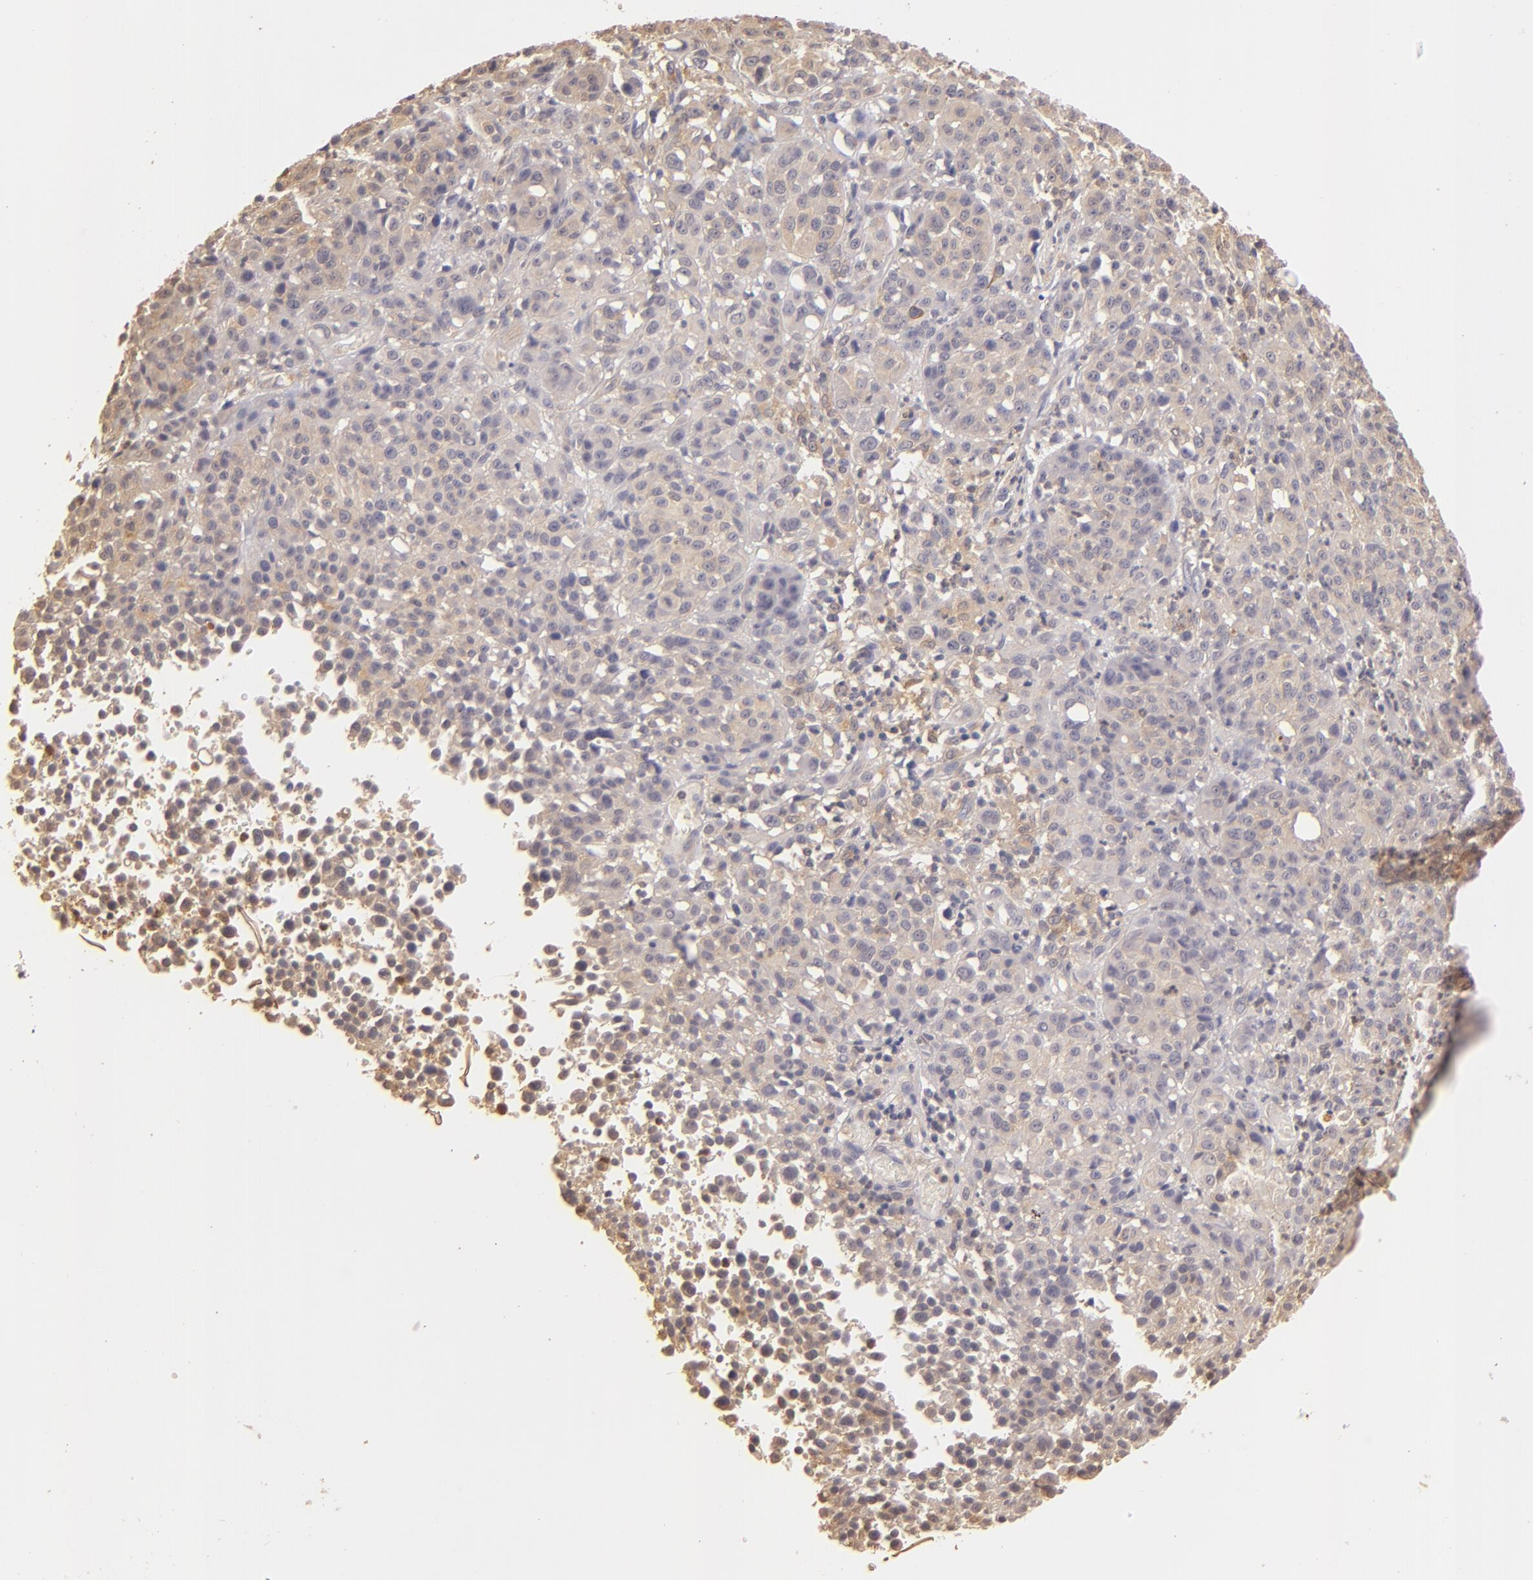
{"staining": {"intensity": "strong", "quantity": ">75%", "location": "cytoplasmic/membranous"}, "tissue": "melanoma", "cell_type": "Tumor cells", "image_type": "cancer", "snomed": [{"axis": "morphology", "description": "Malignant melanoma, NOS"}, {"axis": "topography", "description": "Skin"}], "caption": "High-magnification brightfield microscopy of melanoma stained with DAB (brown) and counterstained with hematoxylin (blue). tumor cells exhibit strong cytoplasmic/membranous expression is present in approximately>75% of cells.", "gene": "PRKCD", "patient": {"sex": "female", "age": 49}}